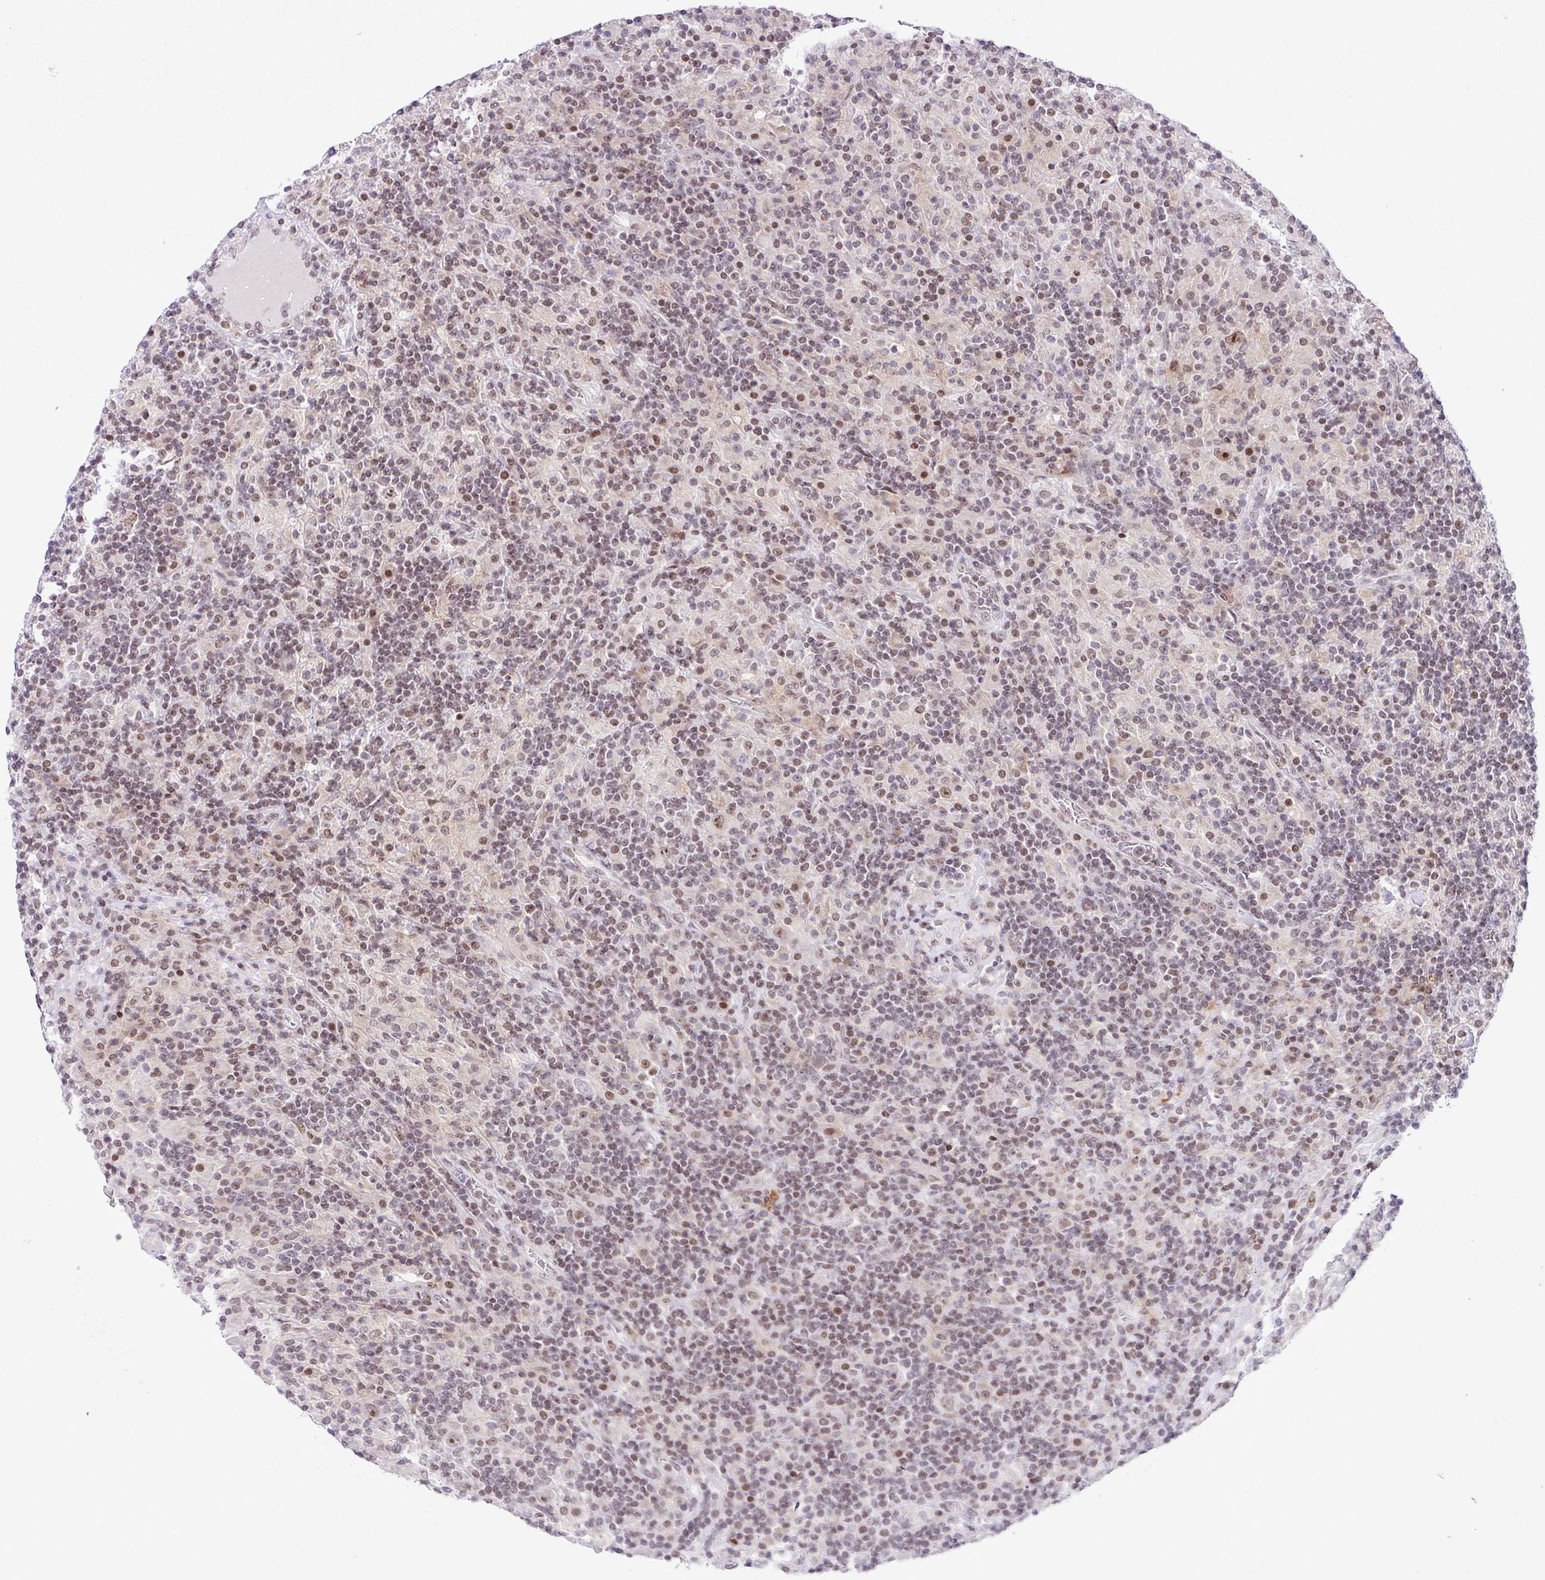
{"staining": {"intensity": "moderate", "quantity": ">75%", "location": "nuclear"}, "tissue": "lymphoma", "cell_type": "Tumor cells", "image_type": "cancer", "snomed": [{"axis": "morphology", "description": "Hodgkin's disease, NOS"}, {"axis": "topography", "description": "Lymph node"}], "caption": "Immunohistochemistry (IHC) histopathology image of neoplastic tissue: human lymphoma stained using immunohistochemistry (IHC) displays medium levels of moderate protein expression localized specifically in the nuclear of tumor cells, appearing as a nuclear brown color.", "gene": "CCDC137", "patient": {"sex": "male", "age": 70}}